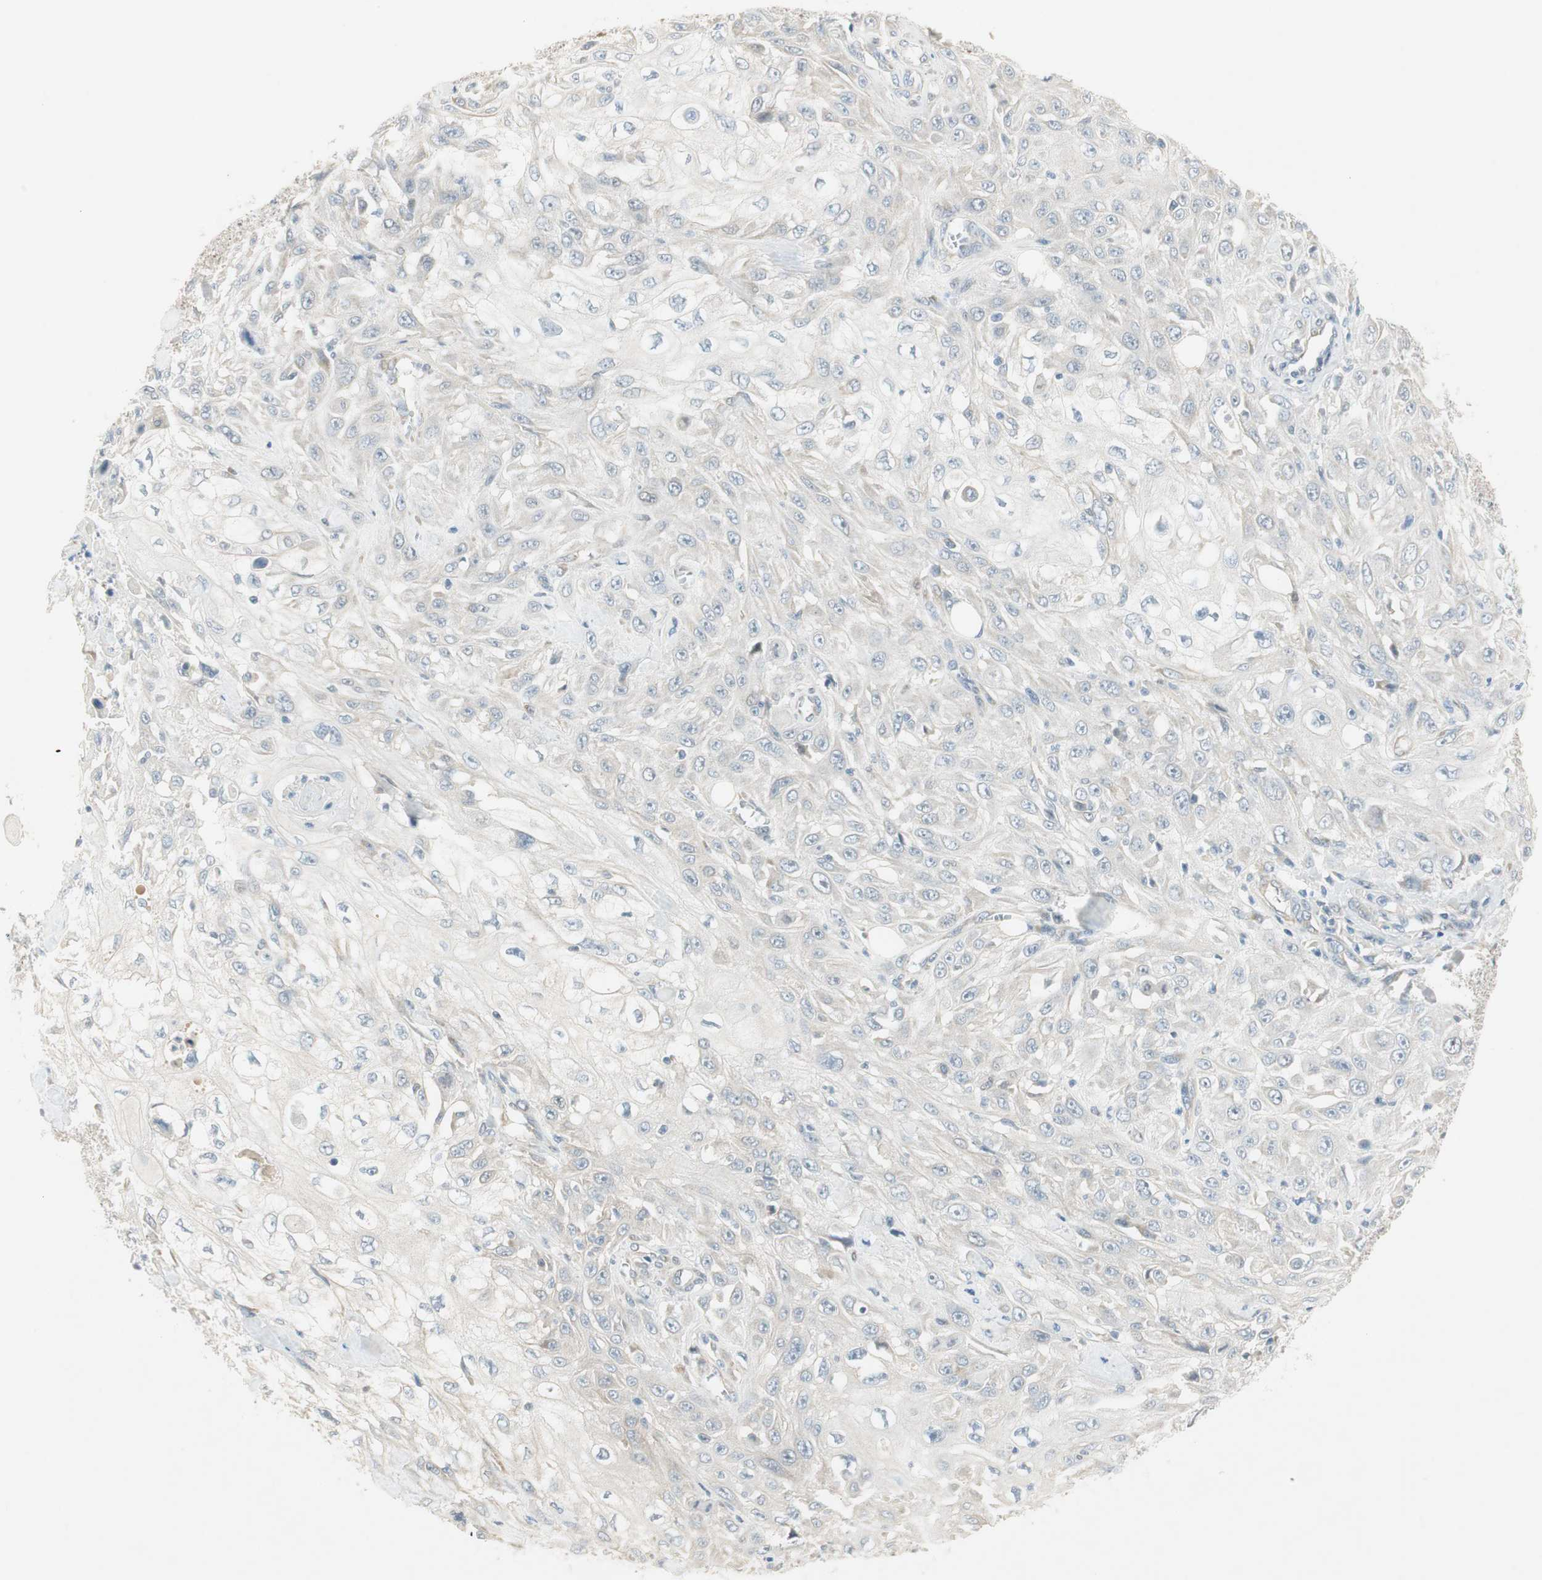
{"staining": {"intensity": "negative", "quantity": "none", "location": "none"}, "tissue": "skin cancer", "cell_type": "Tumor cells", "image_type": "cancer", "snomed": [{"axis": "morphology", "description": "Squamous cell carcinoma, NOS"}, {"axis": "morphology", "description": "Squamous cell carcinoma, metastatic, NOS"}, {"axis": "topography", "description": "Skin"}, {"axis": "topography", "description": "Lymph node"}], "caption": "Immunohistochemistry of metastatic squamous cell carcinoma (skin) exhibits no staining in tumor cells.", "gene": "STON1-GTF2A1L", "patient": {"sex": "male", "age": 75}}